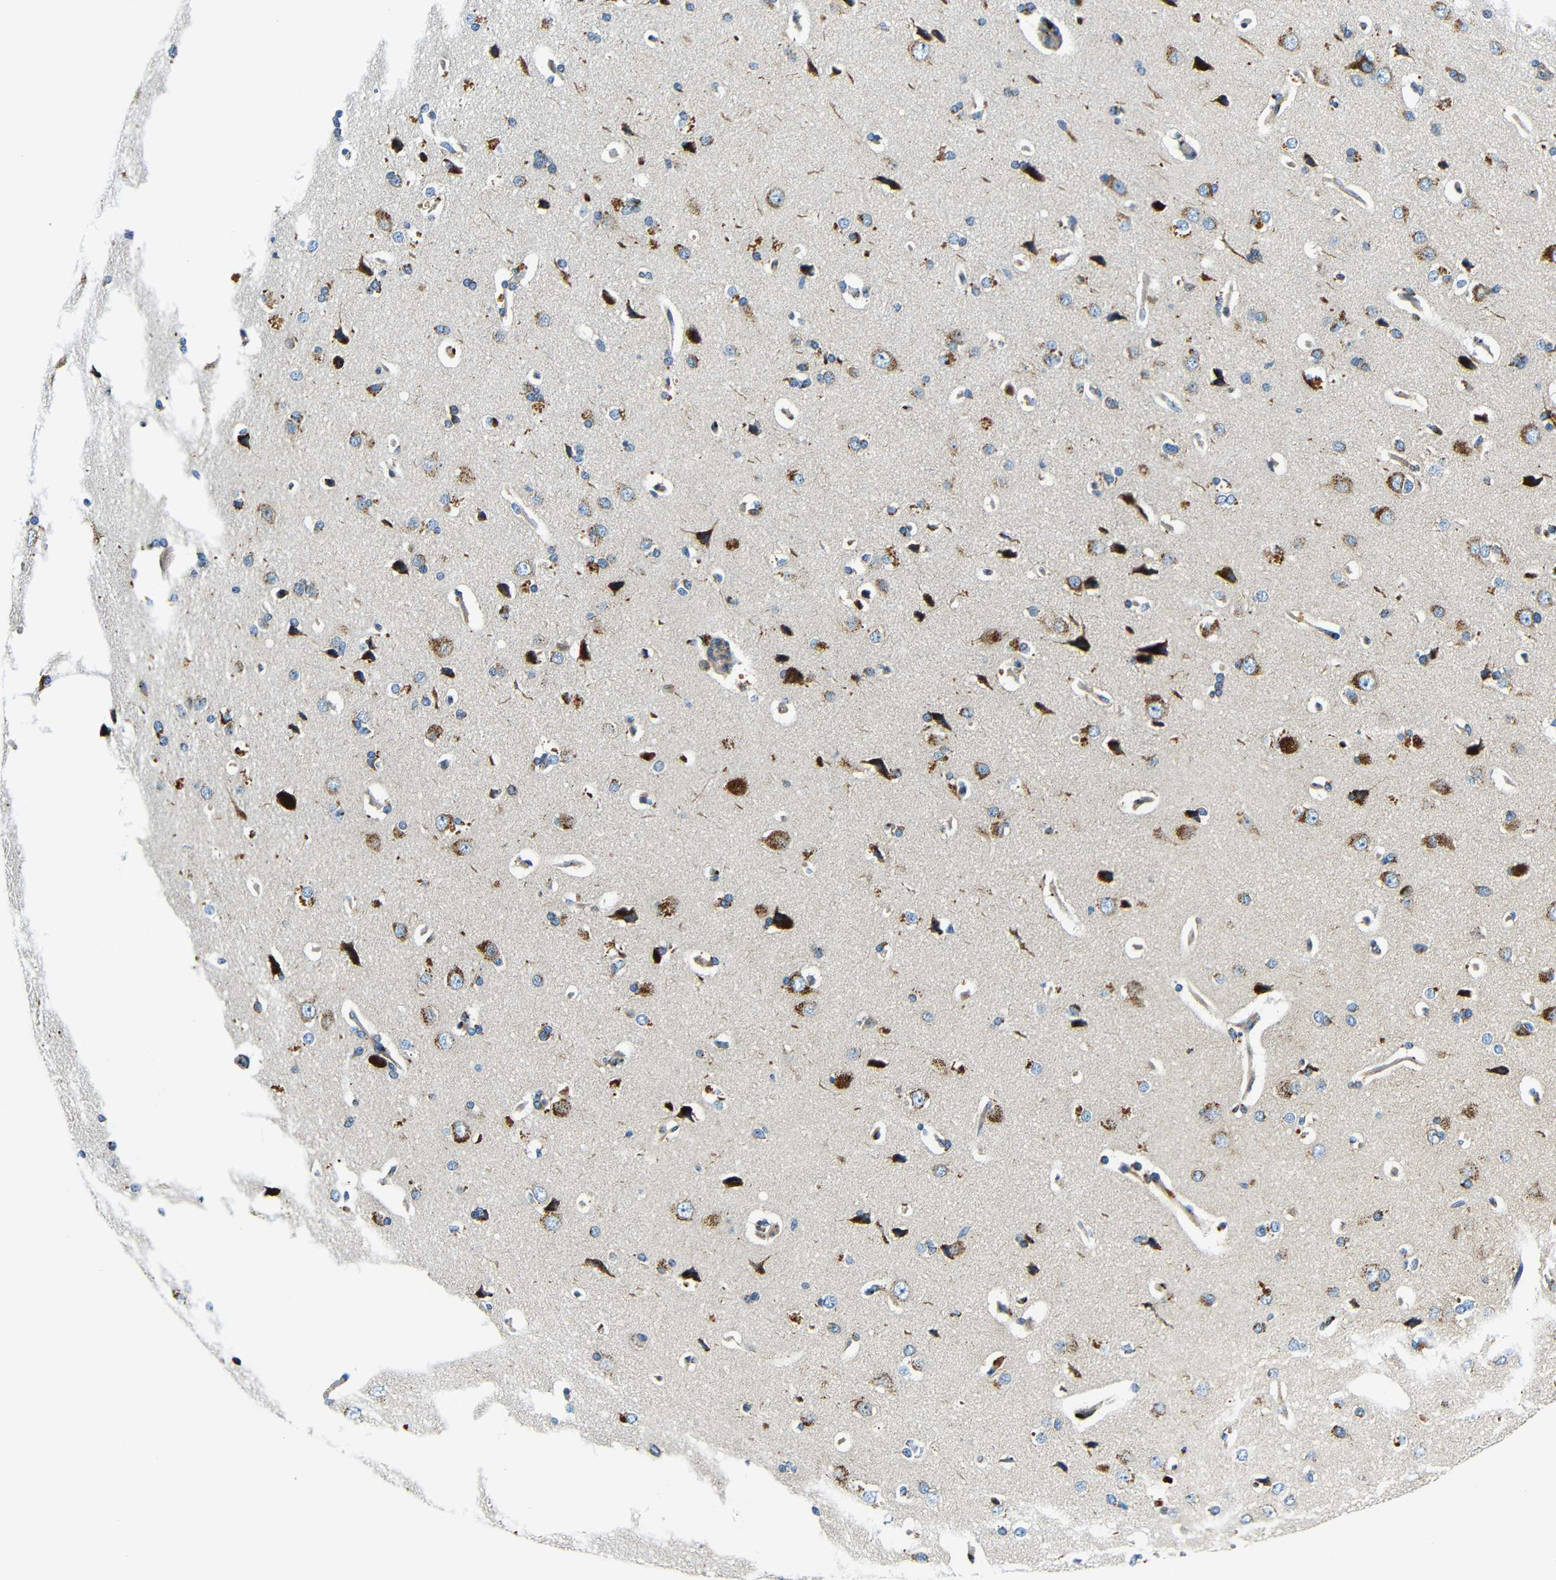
{"staining": {"intensity": "negative", "quantity": "none", "location": "none"}, "tissue": "cerebral cortex", "cell_type": "Endothelial cells", "image_type": "normal", "snomed": [{"axis": "morphology", "description": "Normal tissue, NOS"}, {"axis": "topography", "description": "Cerebral cortex"}], "caption": "Endothelial cells are negative for protein expression in benign human cerebral cortex. (Stains: DAB IHC with hematoxylin counter stain, Microscopy: brightfield microscopy at high magnification).", "gene": "USO1", "patient": {"sex": "male", "age": 62}}